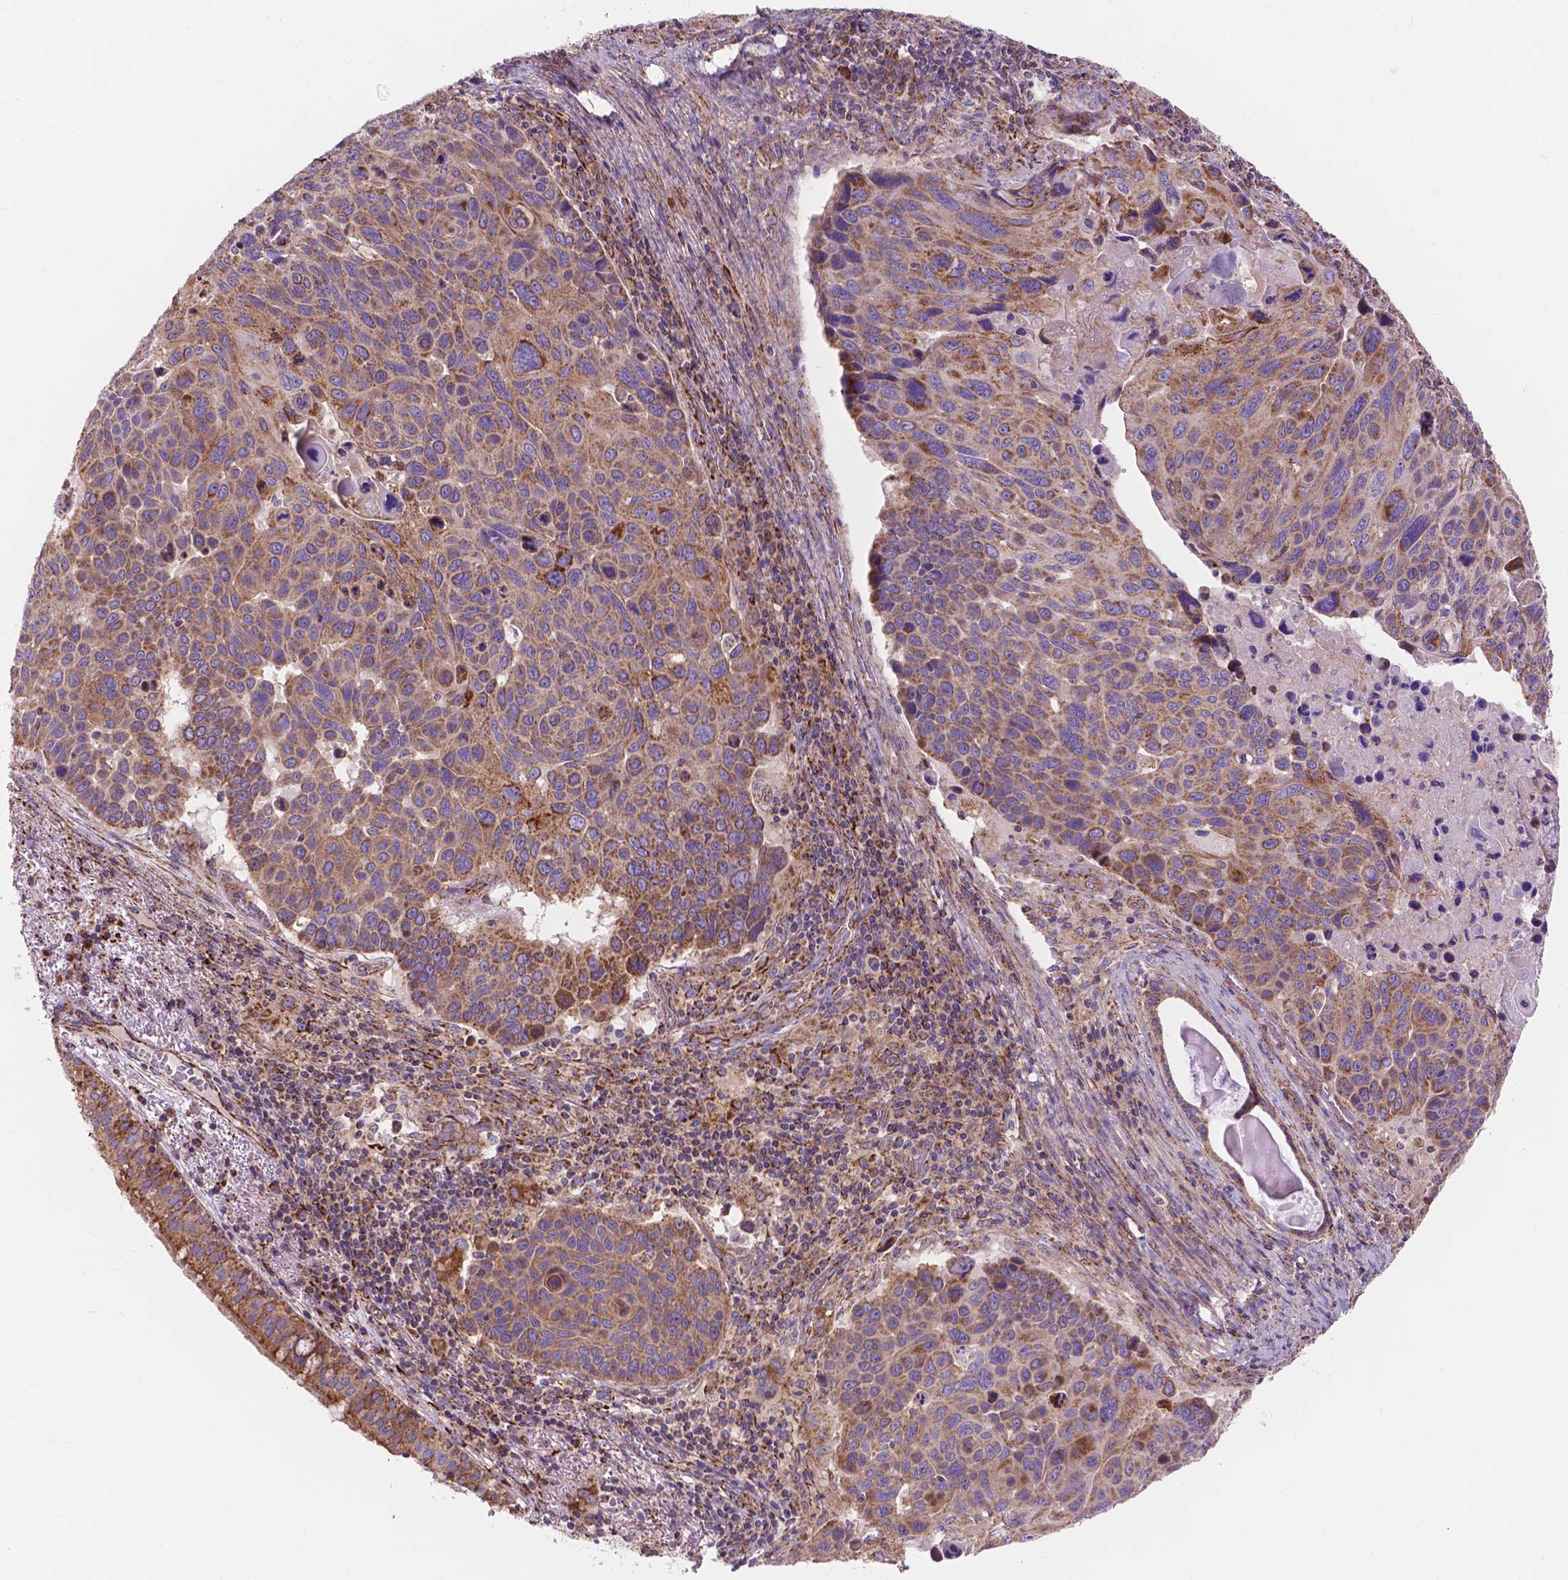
{"staining": {"intensity": "moderate", "quantity": ">75%", "location": "cytoplasmic/membranous"}, "tissue": "lung cancer", "cell_type": "Tumor cells", "image_type": "cancer", "snomed": [{"axis": "morphology", "description": "Squamous cell carcinoma, NOS"}, {"axis": "topography", "description": "Lung"}], "caption": "High-power microscopy captured an immunohistochemistry photomicrograph of lung cancer, revealing moderate cytoplasmic/membranous positivity in about >75% of tumor cells. The staining is performed using DAB brown chromogen to label protein expression. The nuclei are counter-stained blue using hematoxylin.", "gene": "AK3", "patient": {"sex": "male", "age": 68}}